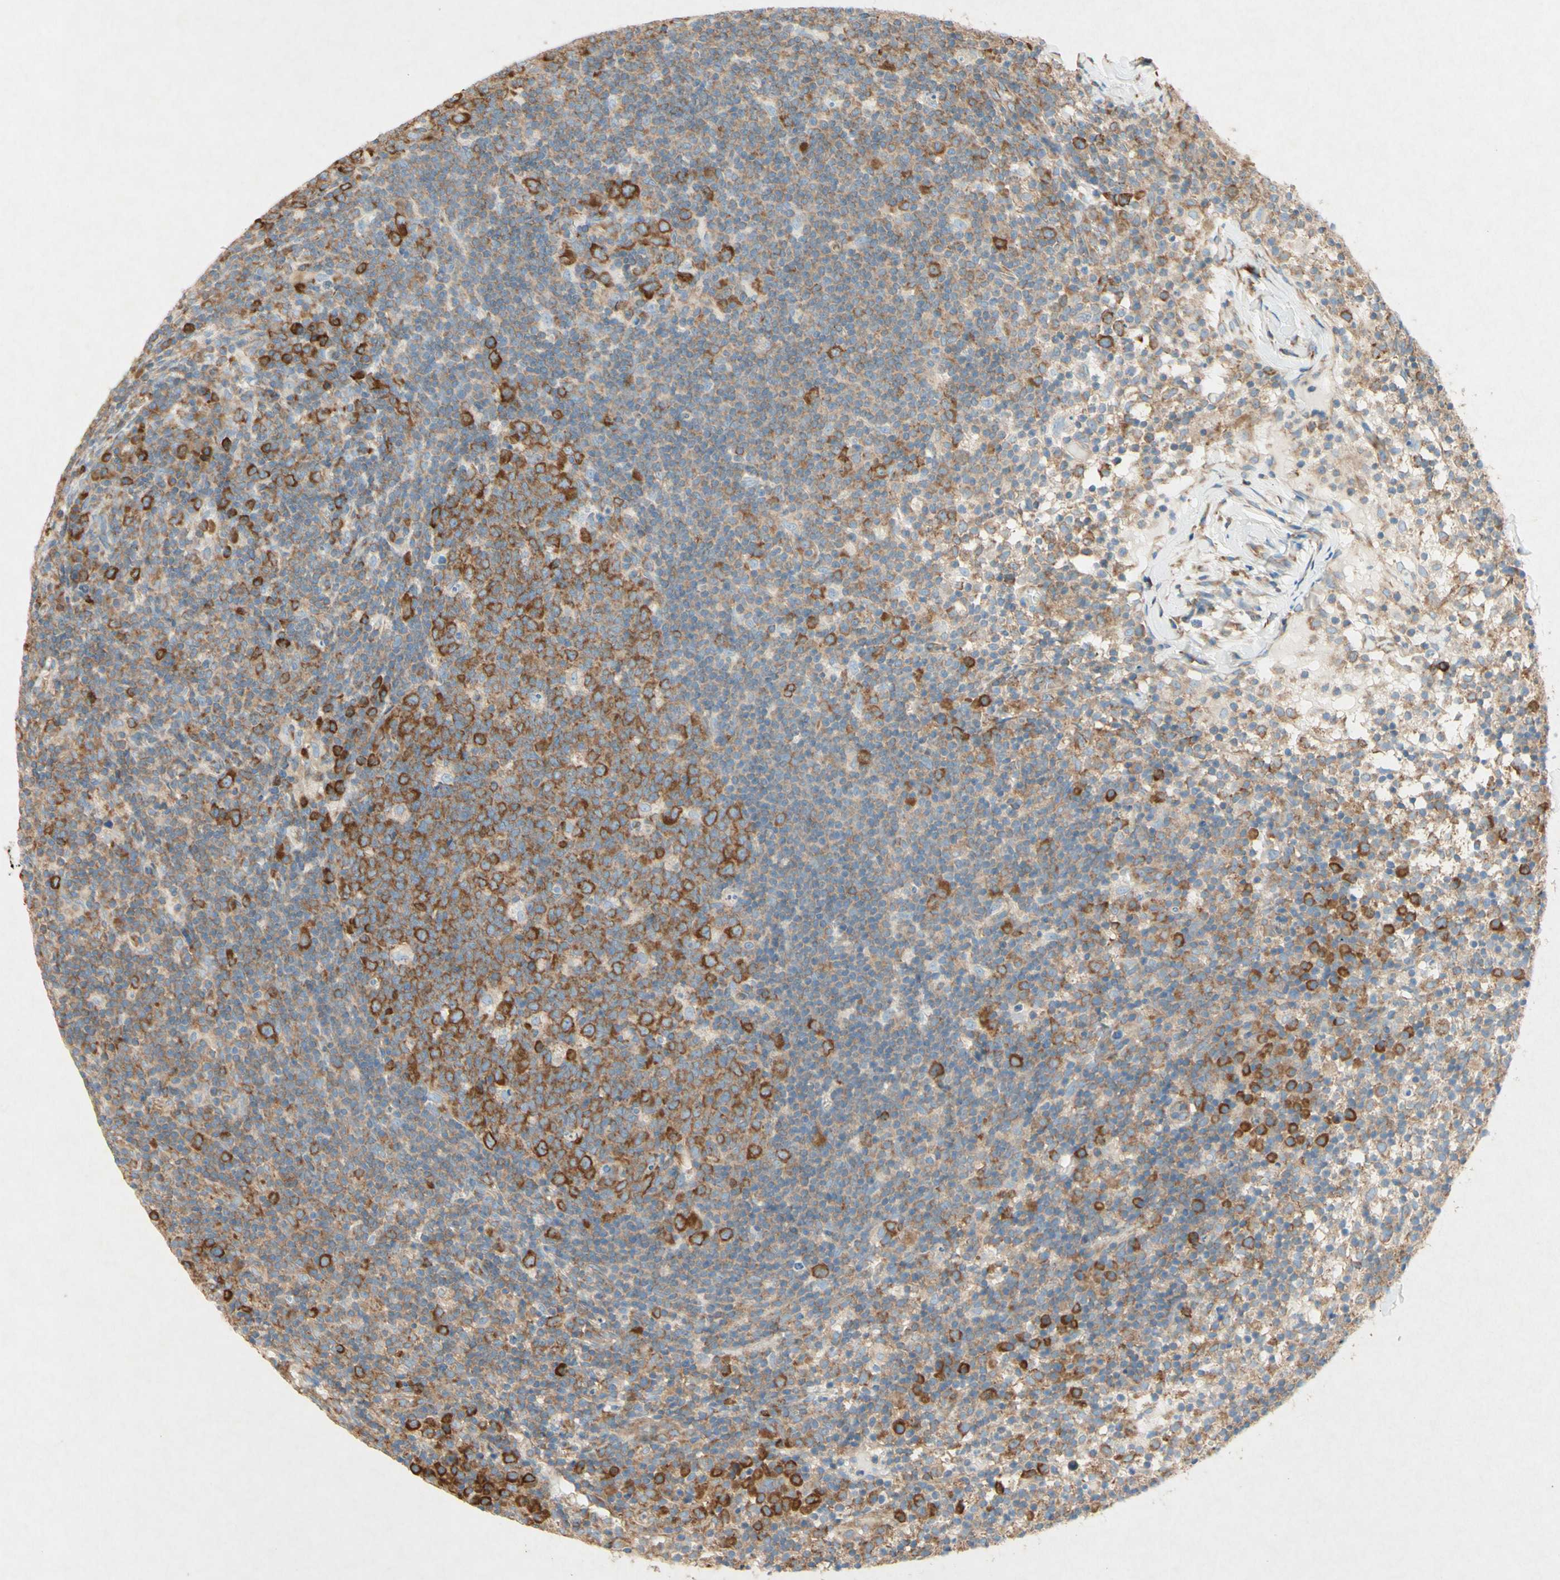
{"staining": {"intensity": "strong", "quantity": "25%-75%", "location": "cytoplasmic/membranous"}, "tissue": "lymph node", "cell_type": "Germinal center cells", "image_type": "normal", "snomed": [{"axis": "morphology", "description": "Normal tissue, NOS"}, {"axis": "morphology", "description": "Inflammation, NOS"}, {"axis": "topography", "description": "Lymph node"}], "caption": "This image shows normal lymph node stained with immunohistochemistry to label a protein in brown. The cytoplasmic/membranous of germinal center cells show strong positivity for the protein. Nuclei are counter-stained blue.", "gene": "PABPC1", "patient": {"sex": "male", "age": 55}}